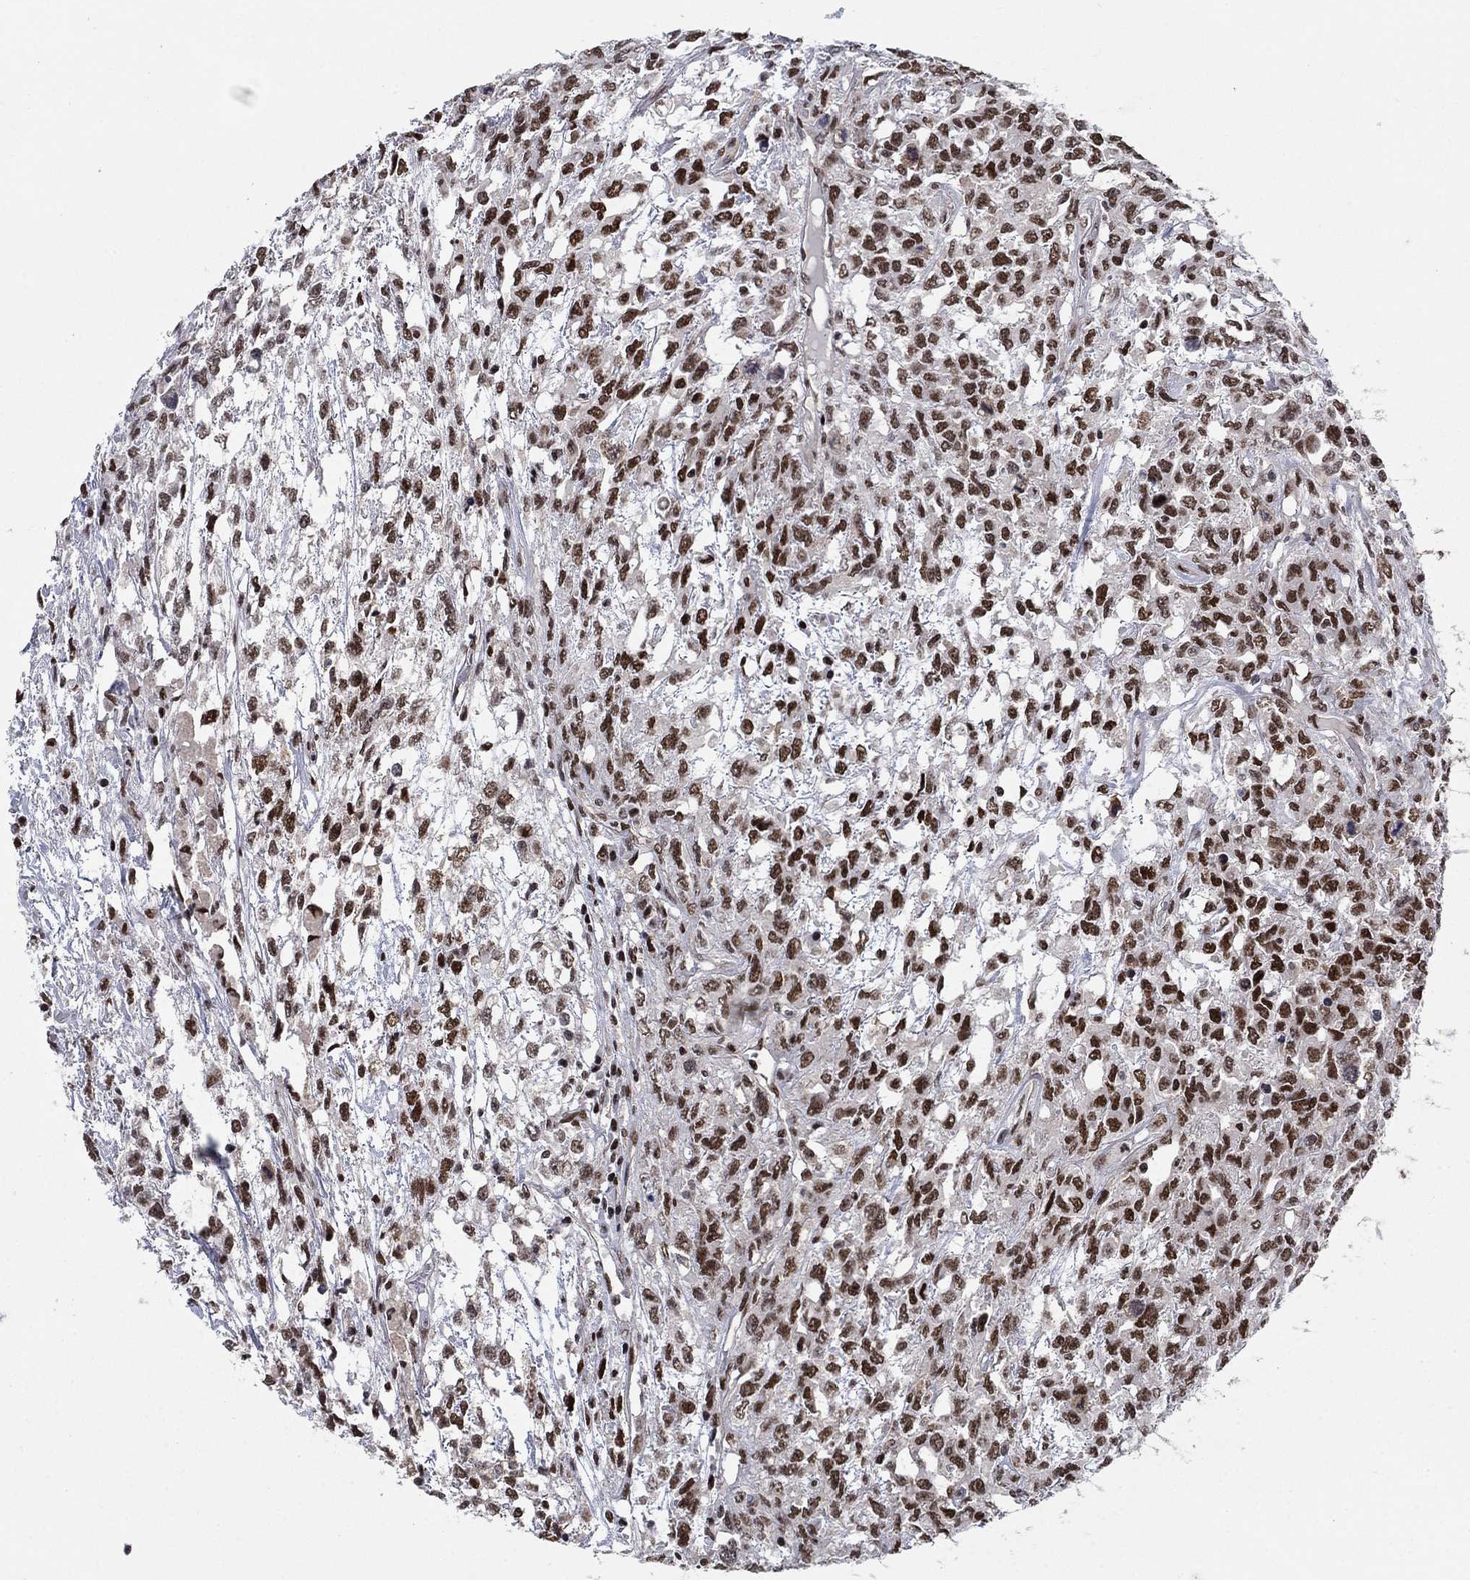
{"staining": {"intensity": "strong", "quantity": ">75%", "location": "nuclear"}, "tissue": "testis cancer", "cell_type": "Tumor cells", "image_type": "cancer", "snomed": [{"axis": "morphology", "description": "Seminoma, NOS"}, {"axis": "topography", "description": "Testis"}], "caption": "Protein analysis of seminoma (testis) tissue displays strong nuclear expression in approximately >75% of tumor cells. (IHC, brightfield microscopy, high magnification).", "gene": "RPRD1B", "patient": {"sex": "male", "age": 52}}